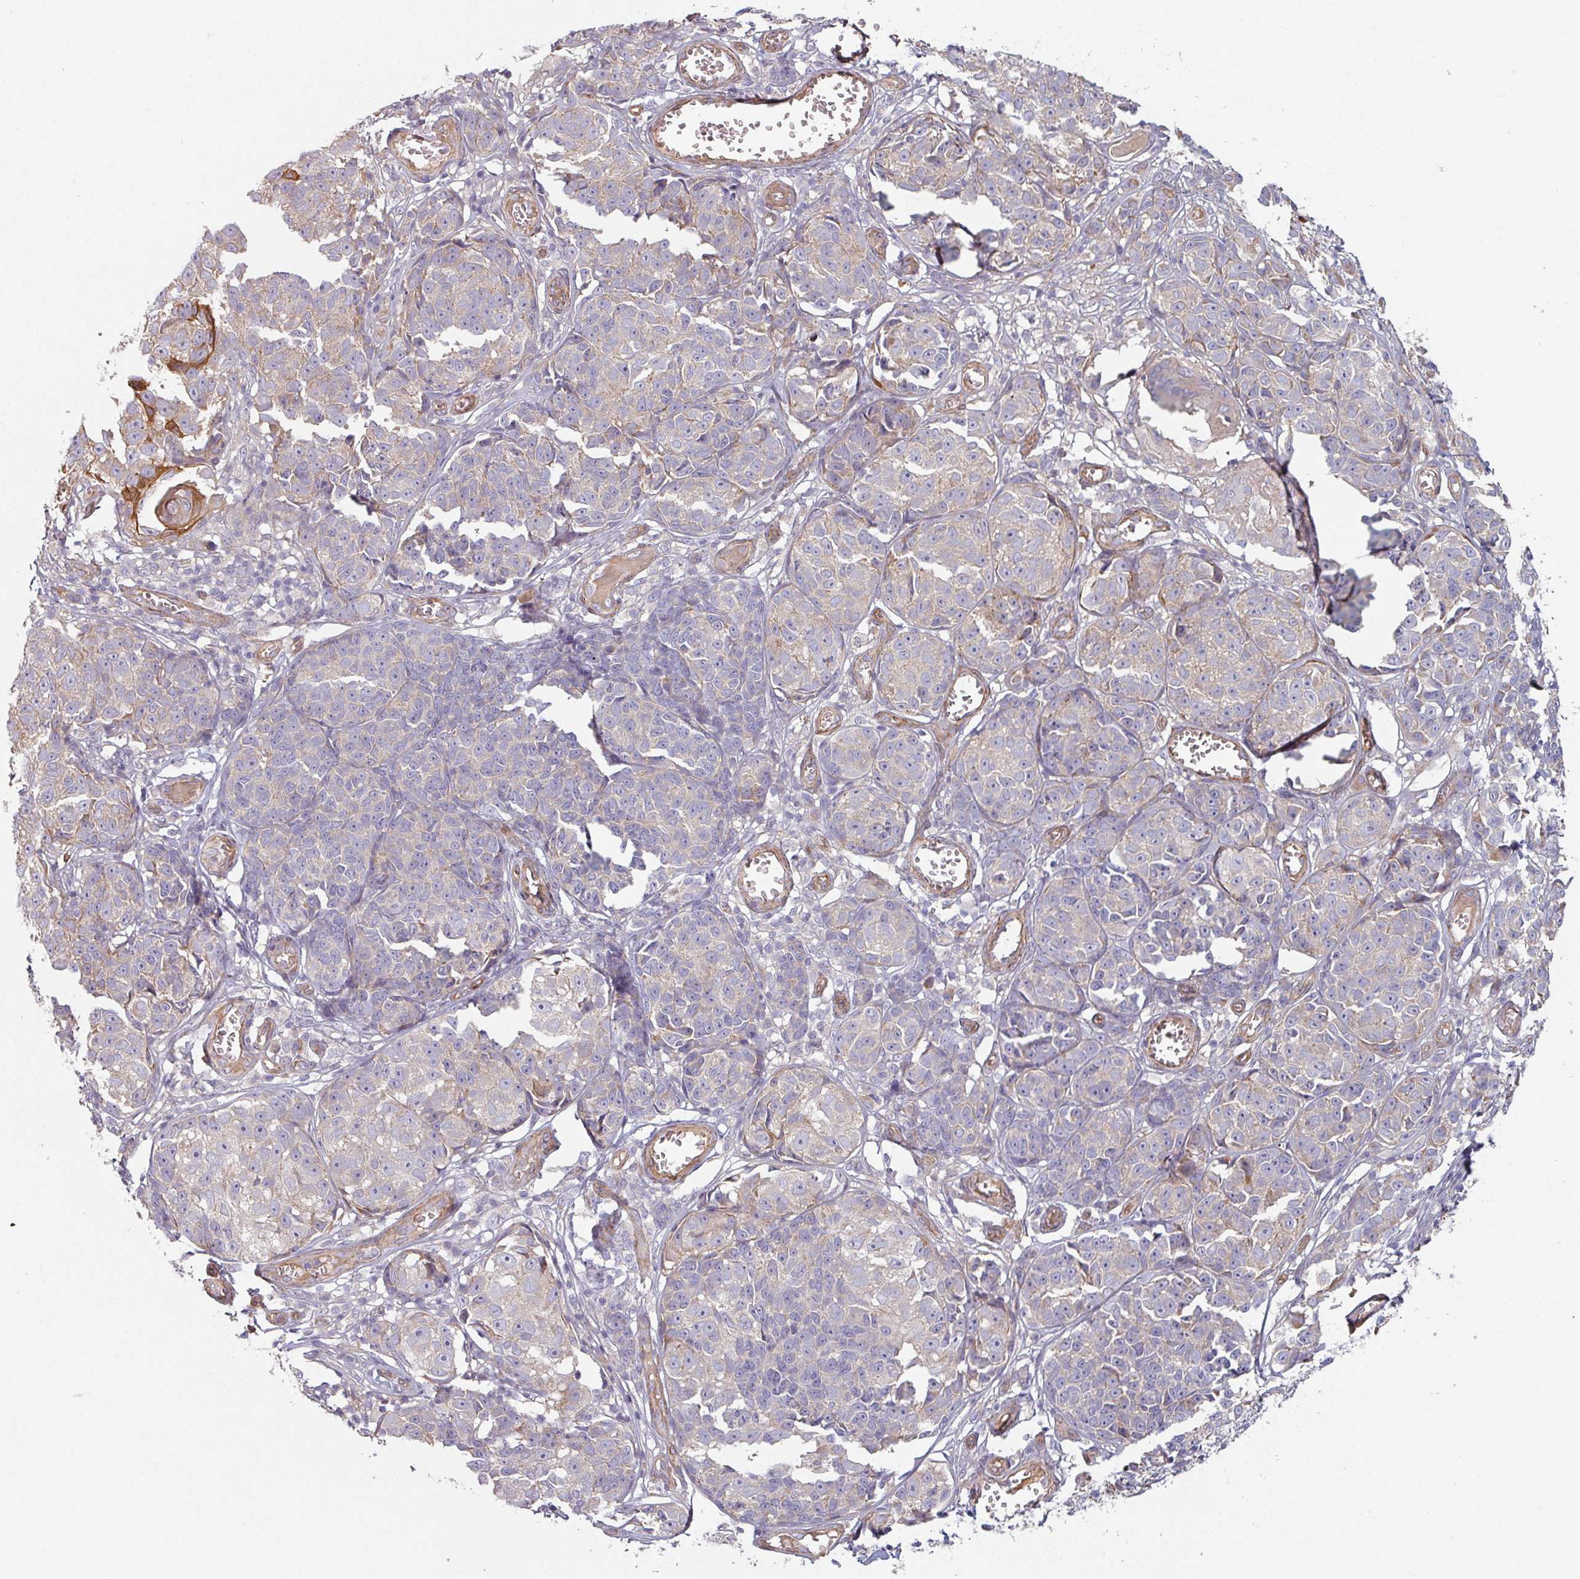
{"staining": {"intensity": "moderate", "quantity": "25%-75%", "location": "cytoplasmic/membranous"}, "tissue": "melanoma", "cell_type": "Tumor cells", "image_type": "cancer", "snomed": [{"axis": "morphology", "description": "Malignant melanoma, NOS"}, {"axis": "topography", "description": "Skin"}], "caption": "Moderate cytoplasmic/membranous positivity for a protein is identified in approximately 25%-75% of tumor cells of malignant melanoma using immunohistochemistry (IHC).", "gene": "C4BPB", "patient": {"sex": "male", "age": 73}}